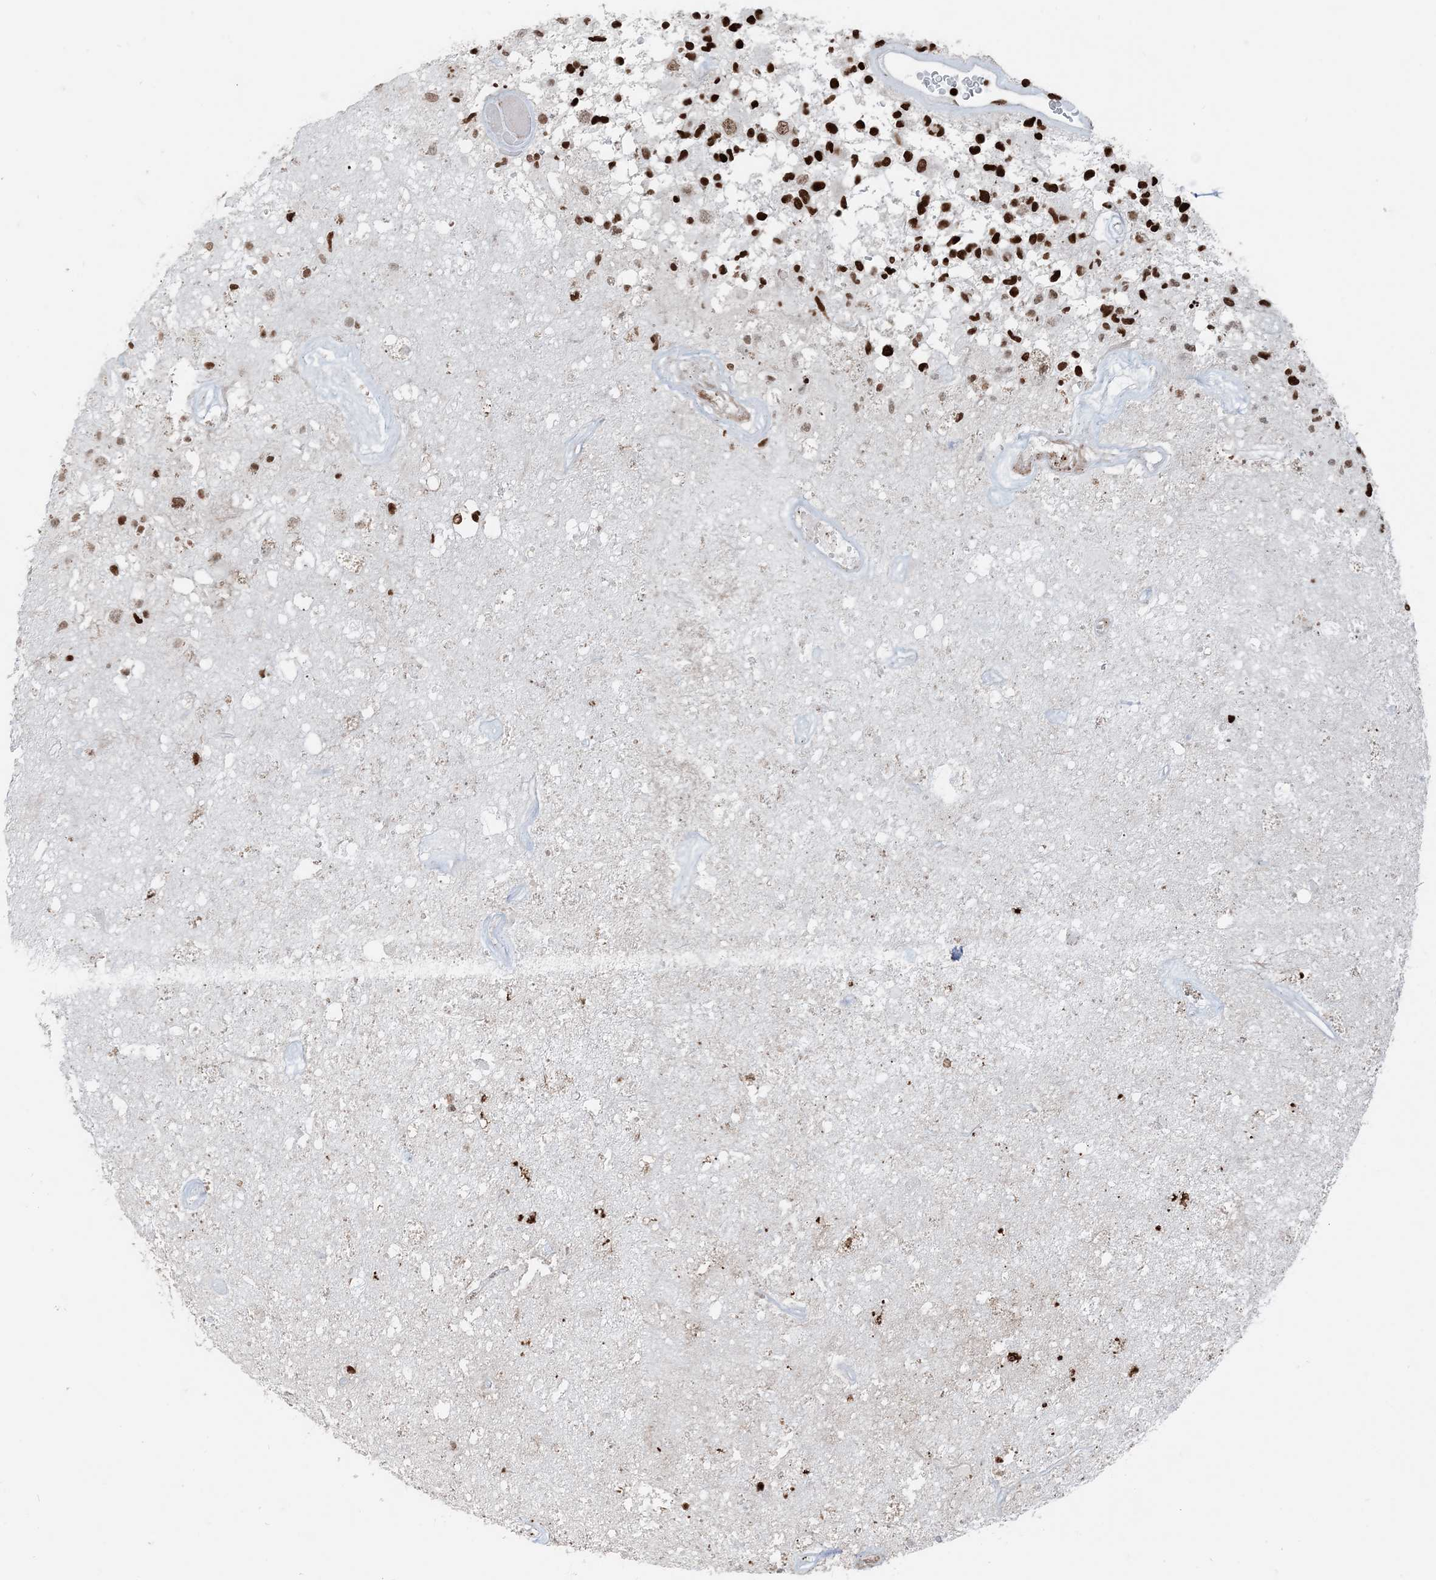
{"staining": {"intensity": "strong", "quantity": ">75%", "location": "nuclear"}, "tissue": "glioma", "cell_type": "Tumor cells", "image_type": "cancer", "snomed": [{"axis": "morphology", "description": "Glioma, malignant, High grade"}, {"axis": "morphology", "description": "Glioblastoma, NOS"}, {"axis": "topography", "description": "Brain"}], "caption": "Immunohistochemistry (IHC) image of glioblastoma stained for a protein (brown), which displays high levels of strong nuclear positivity in about >75% of tumor cells.", "gene": "H3-3B", "patient": {"sex": "male", "age": 60}}